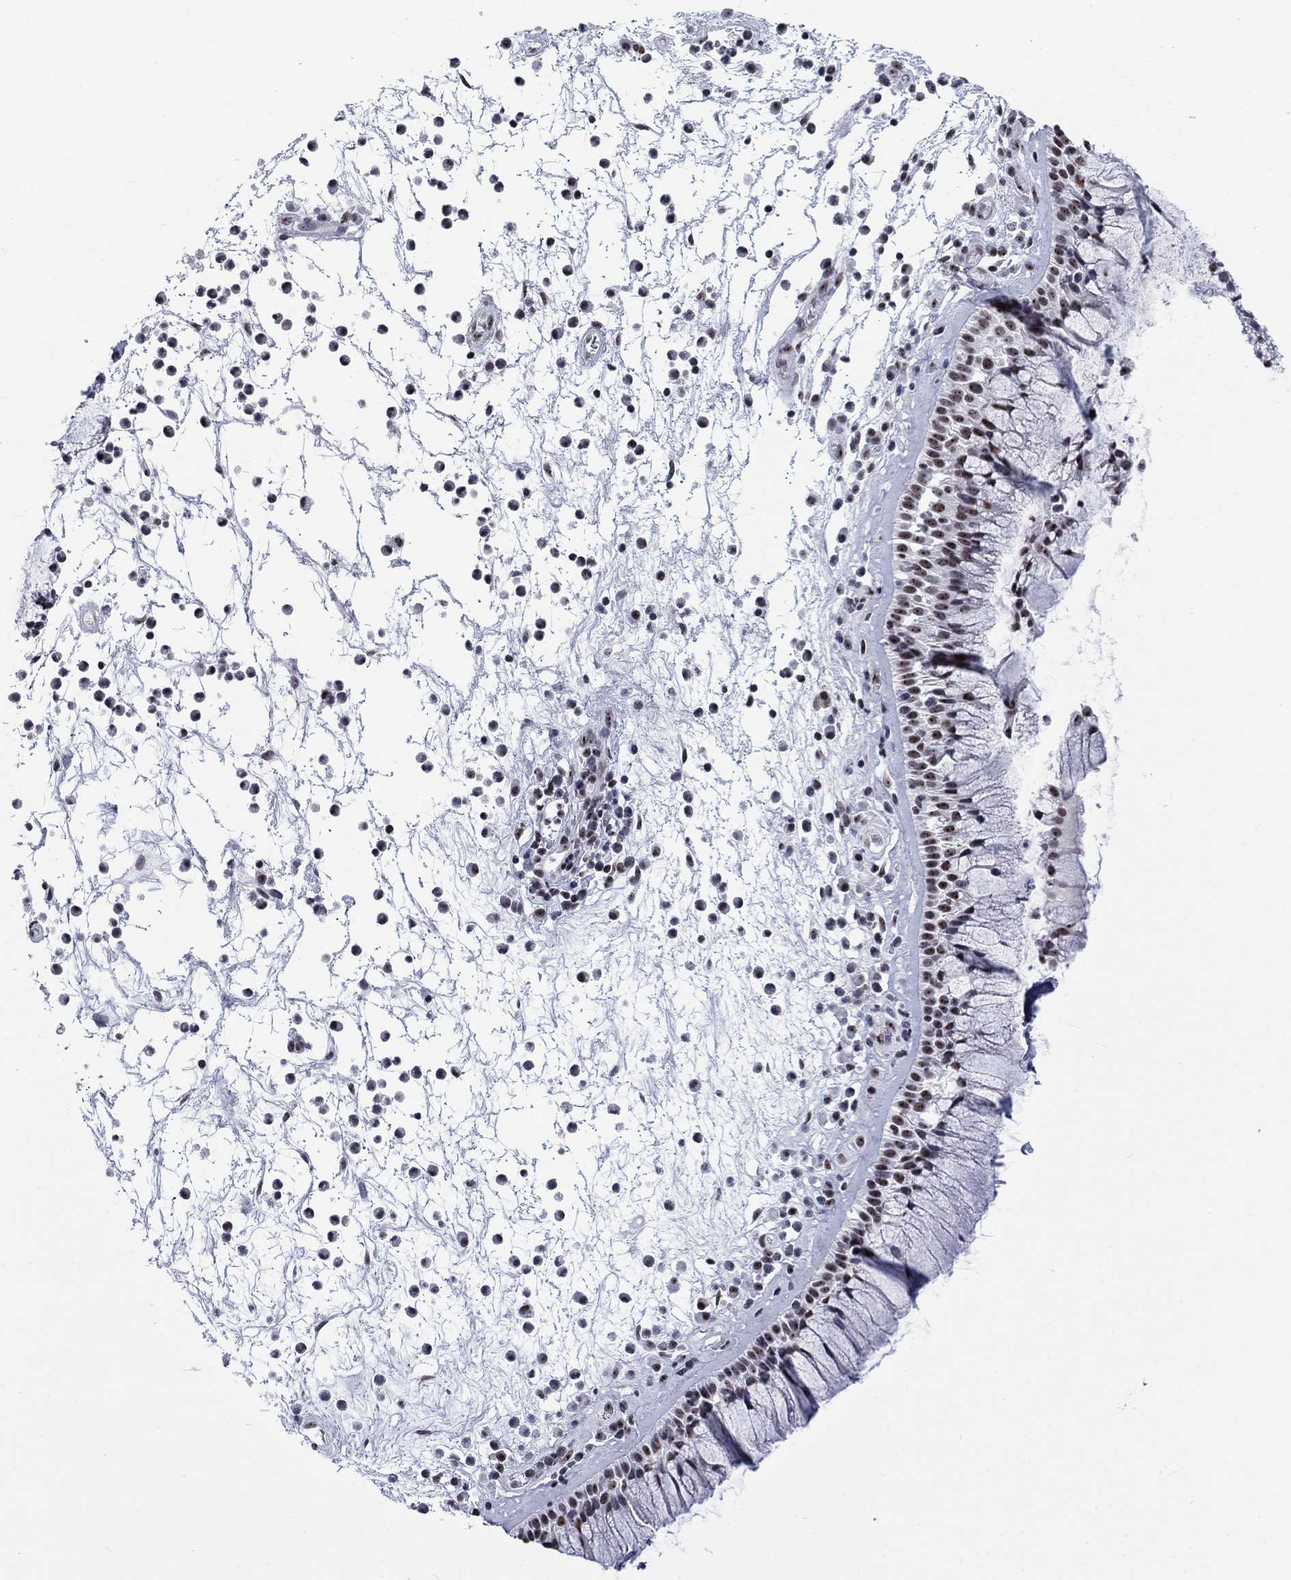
{"staining": {"intensity": "weak", "quantity": "25%-75%", "location": "nuclear"}, "tissue": "nasopharynx", "cell_type": "Respiratory epithelial cells", "image_type": "normal", "snomed": [{"axis": "morphology", "description": "Normal tissue, NOS"}, {"axis": "topography", "description": "Nasopharynx"}], "caption": "Normal nasopharynx reveals weak nuclear expression in approximately 25%-75% of respiratory epithelial cells.", "gene": "CSRNP3", "patient": {"sex": "male", "age": 77}}